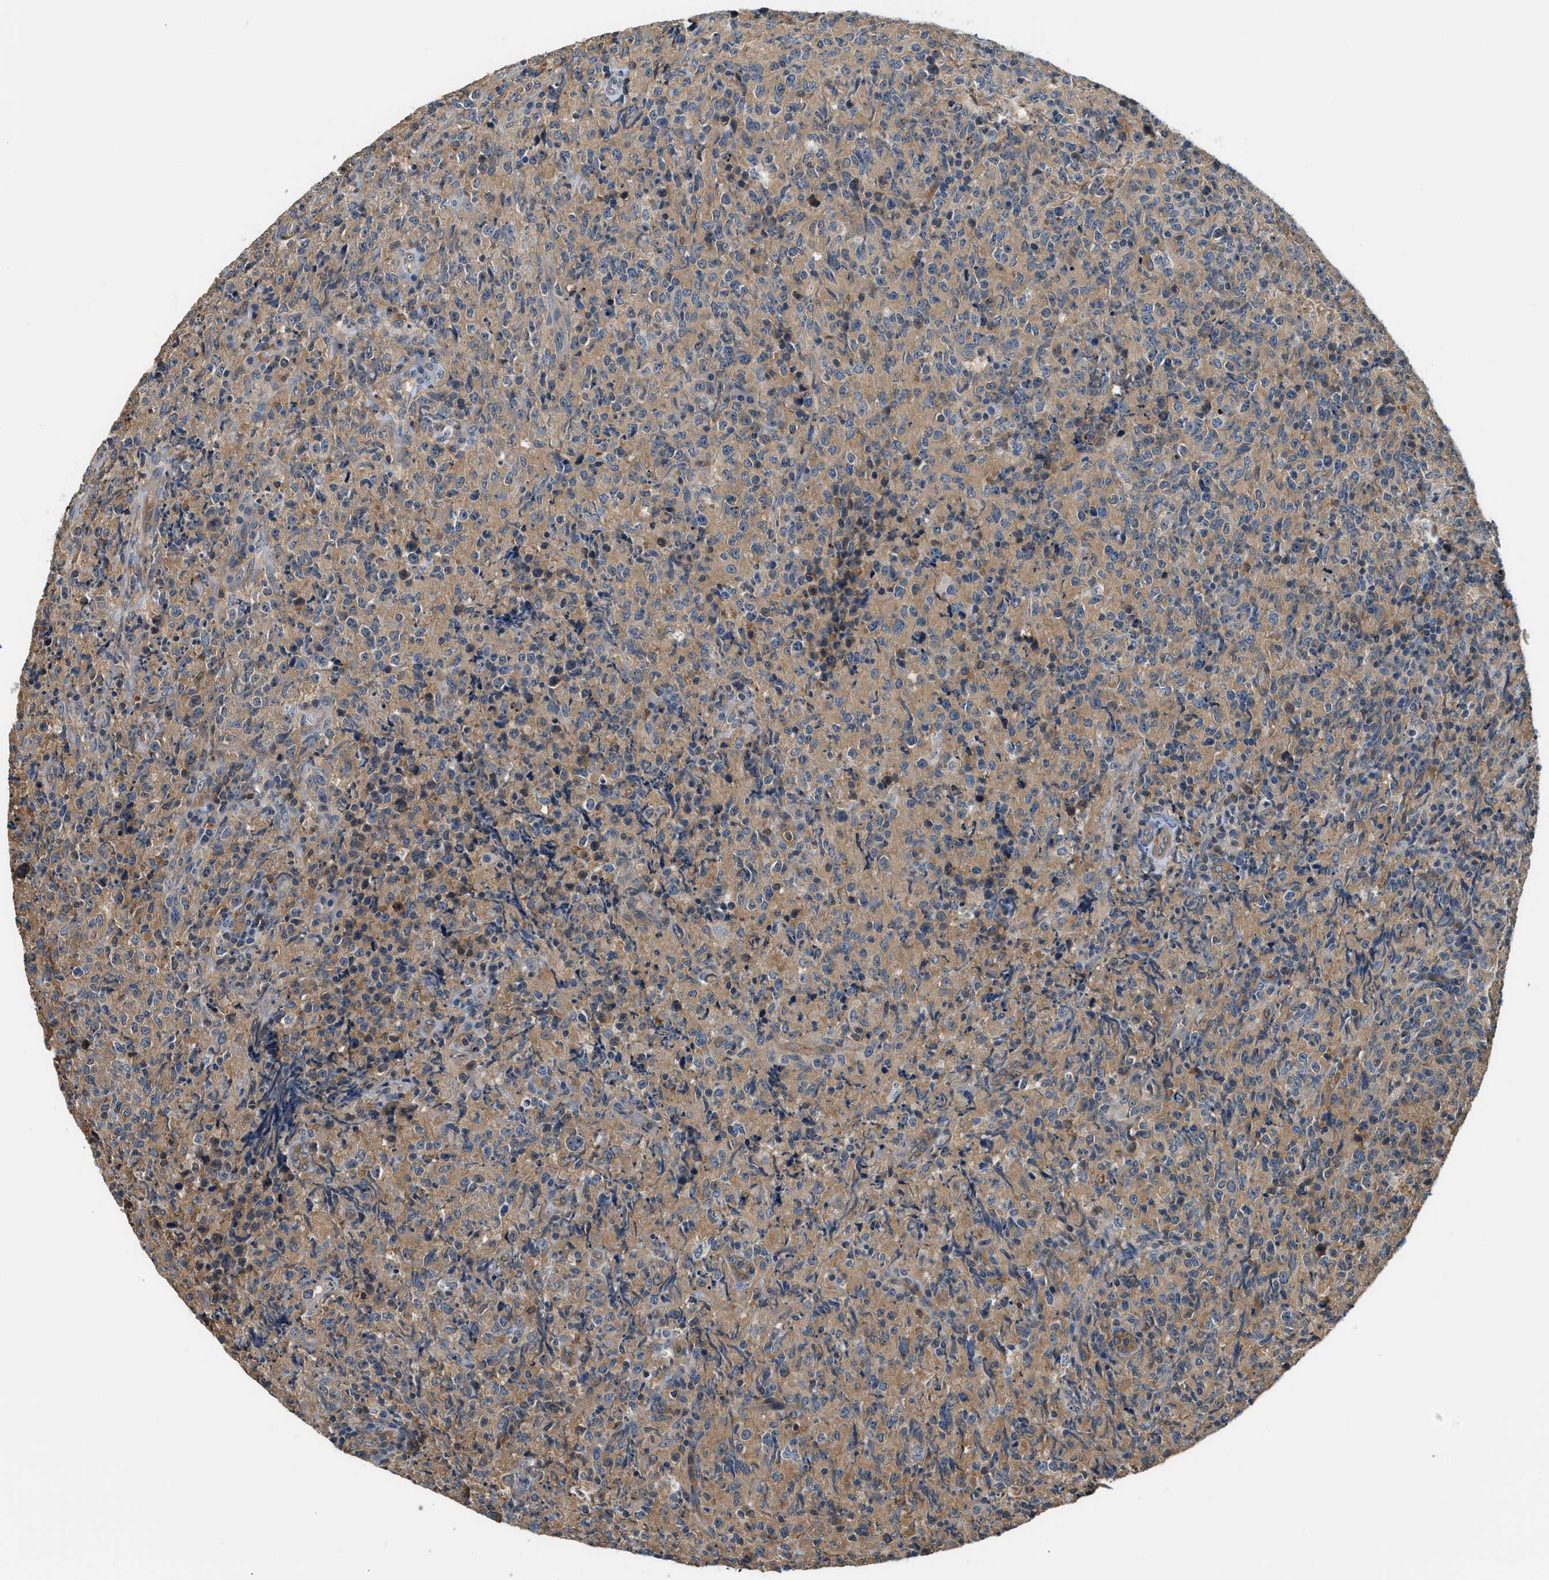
{"staining": {"intensity": "weak", "quantity": ">75%", "location": "cytoplasmic/membranous"}, "tissue": "lymphoma", "cell_type": "Tumor cells", "image_type": "cancer", "snomed": [{"axis": "morphology", "description": "Malignant lymphoma, non-Hodgkin's type, High grade"}, {"axis": "topography", "description": "Tonsil"}], "caption": "Immunohistochemistry (IHC) image of high-grade malignant lymphoma, non-Hodgkin's type stained for a protein (brown), which demonstrates low levels of weak cytoplasmic/membranous expression in approximately >75% of tumor cells.", "gene": "CBLB", "patient": {"sex": "female", "age": 36}}